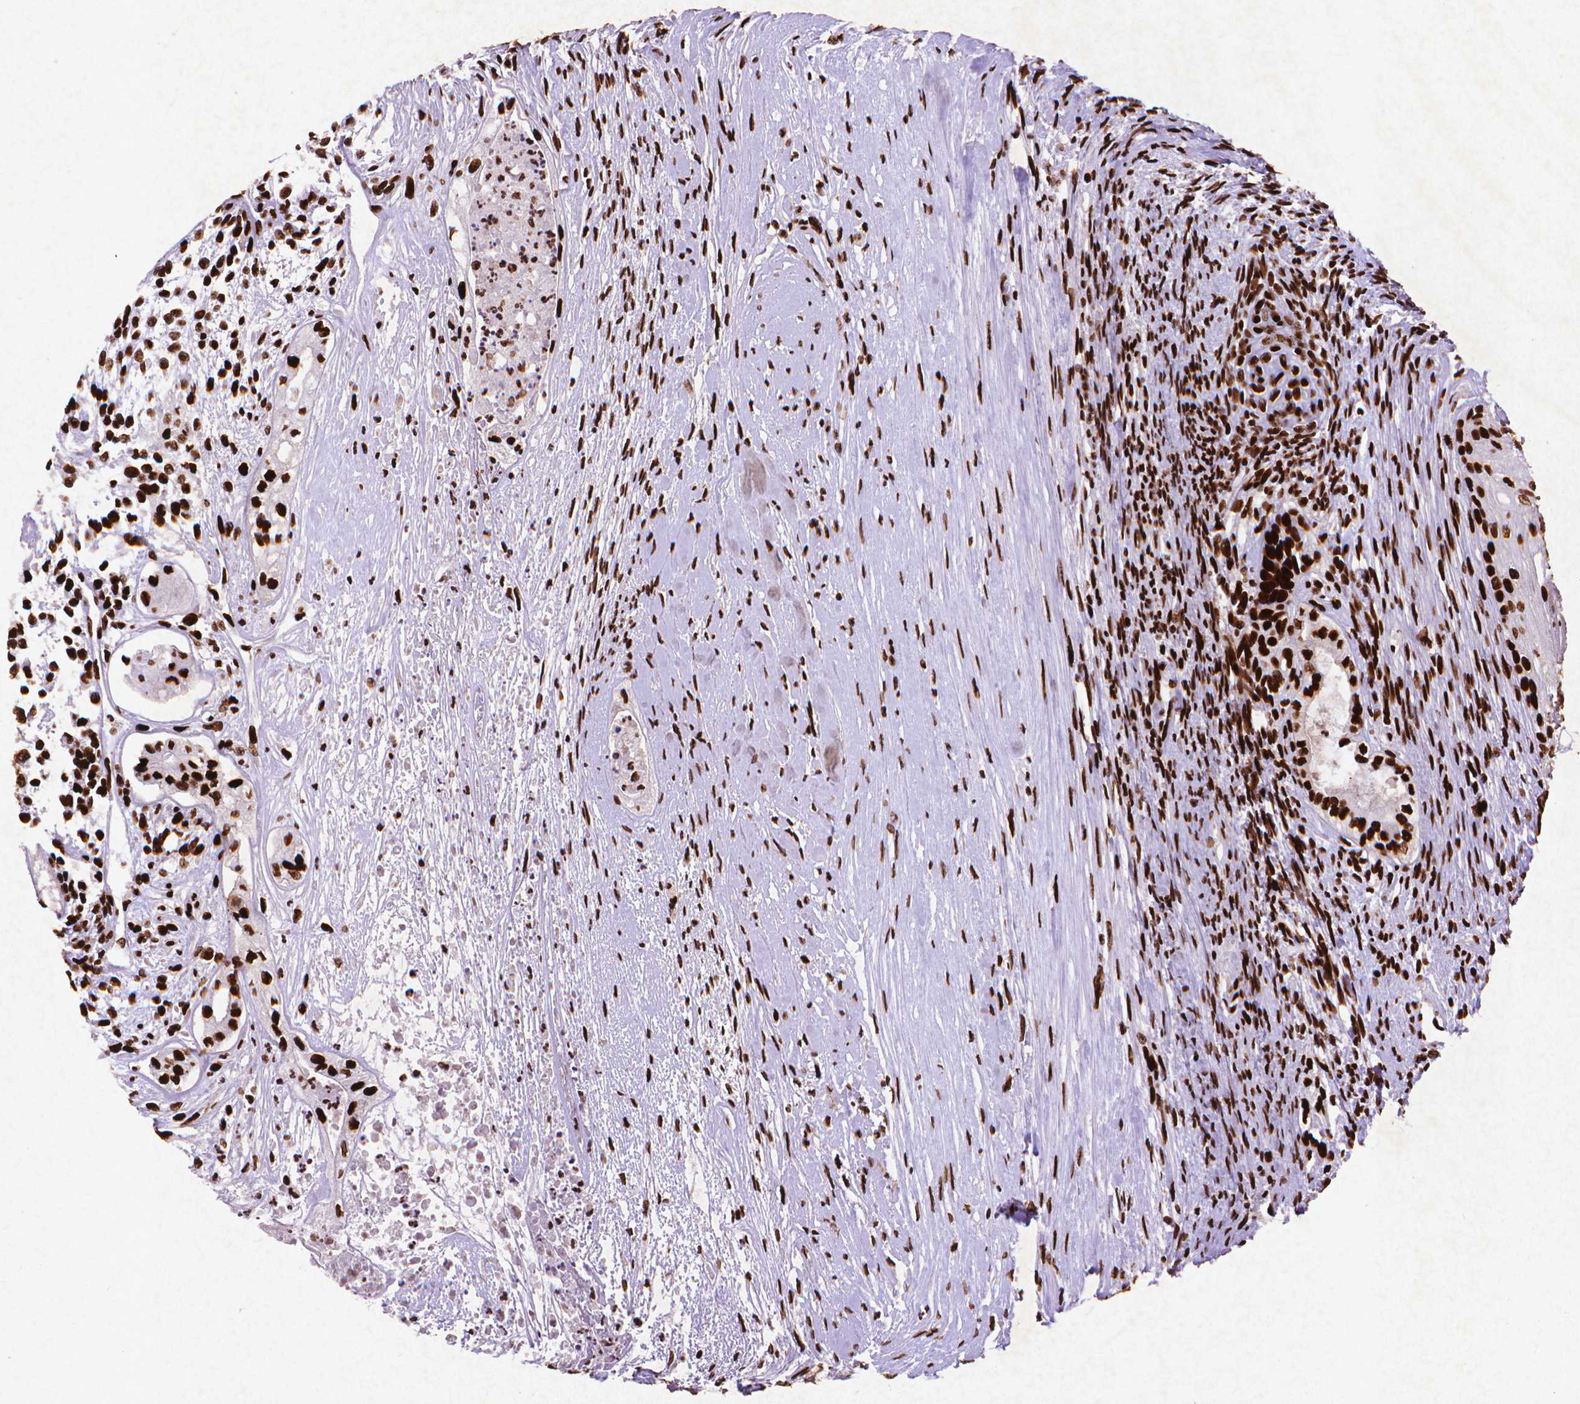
{"staining": {"intensity": "strong", "quantity": ">75%", "location": "nuclear"}, "tissue": "testis cancer", "cell_type": "Tumor cells", "image_type": "cancer", "snomed": [{"axis": "morphology", "description": "Carcinoma, Embryonal, NOS"}, {"axis": "topography", "description": "Testis"}], "caption": "Protein staining of testis cancer tissue shows strong nuclear expression in about >75% of tumor cells.", "gene": "CITED2", "patient": {"sex": "male", "age": 37}}